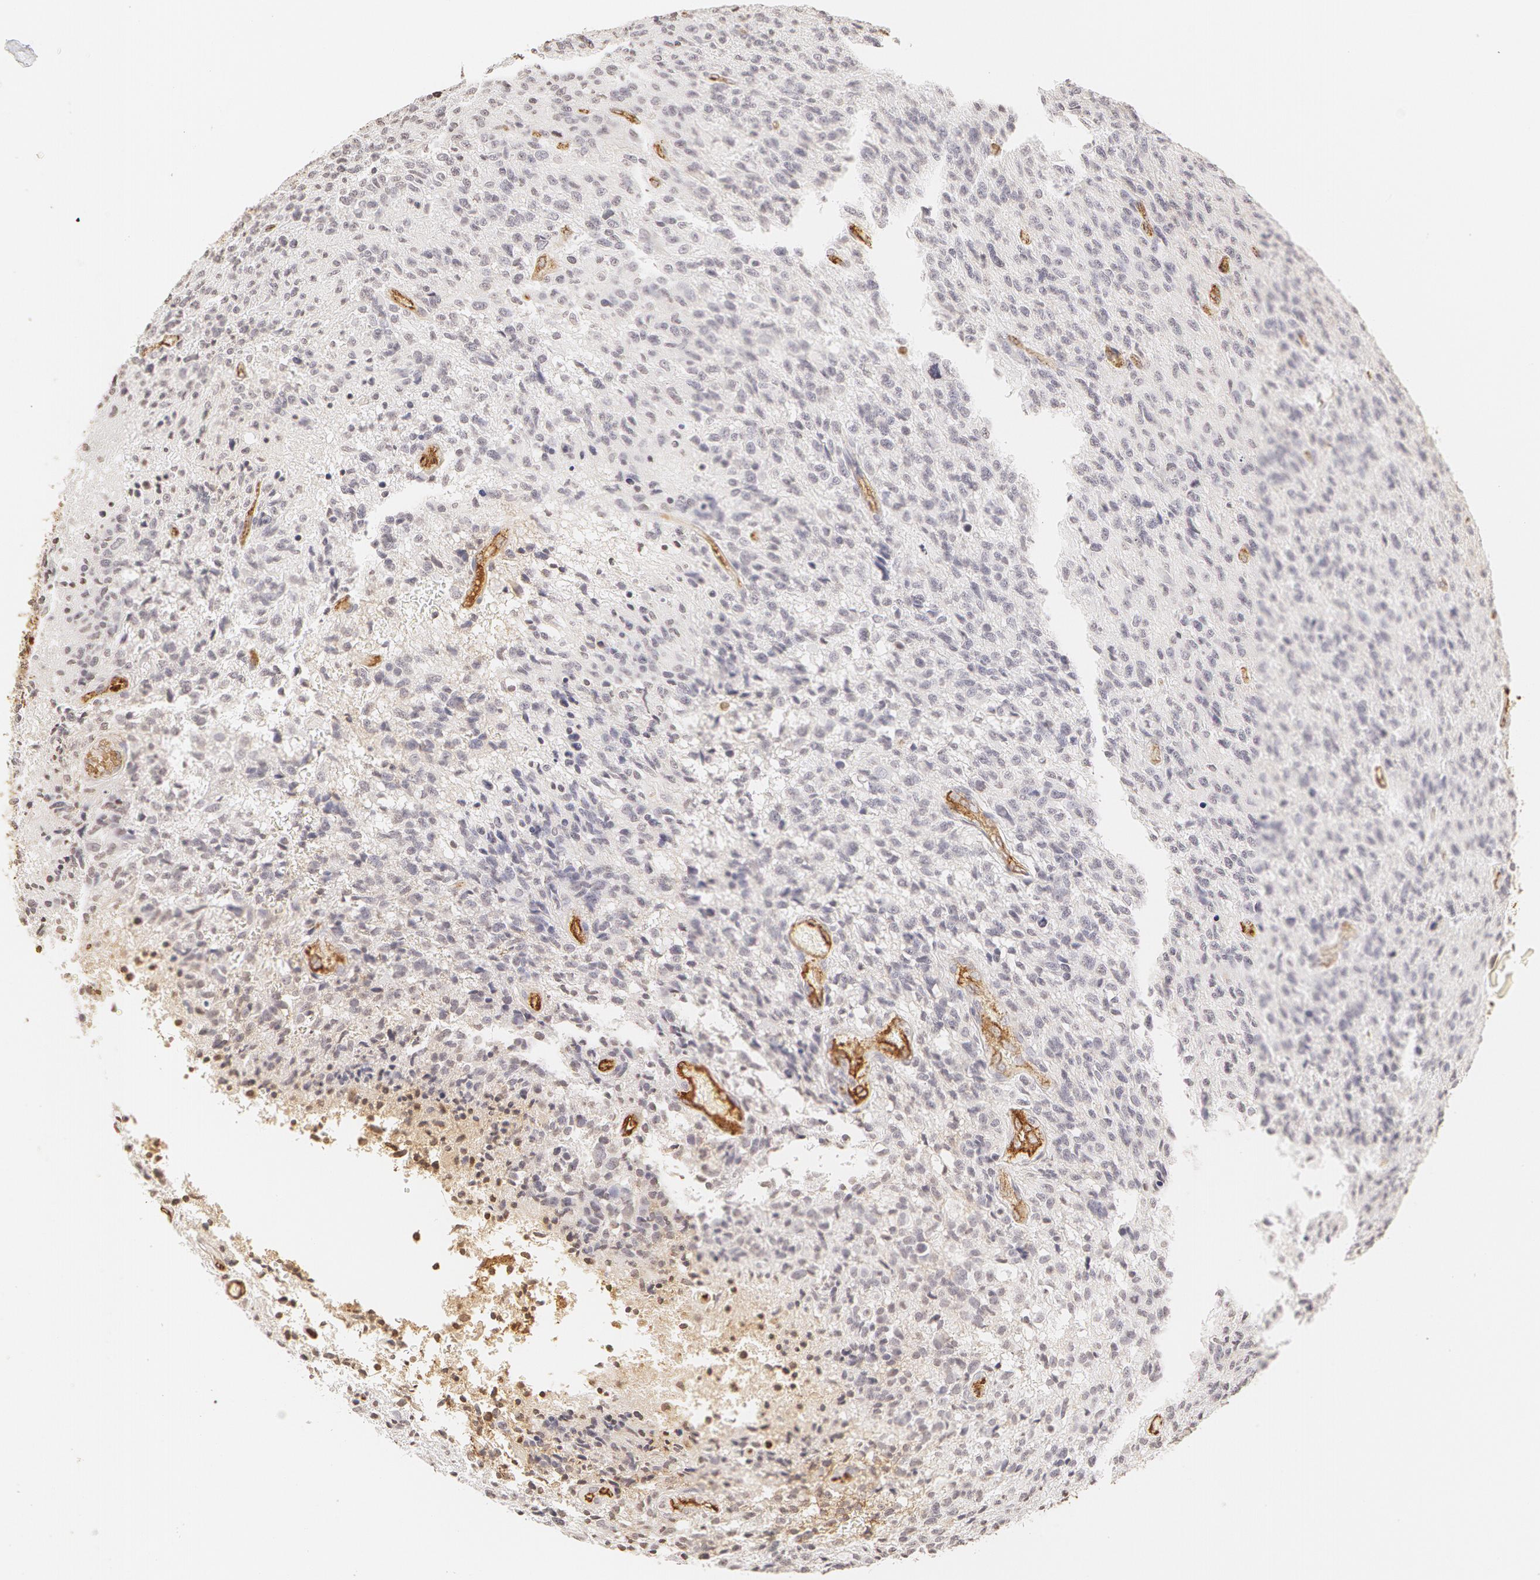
{"staining": {"intensity": "negative", "quantity": "none", "location": "none"}, "tissue": "glioma", "cell_type": "Tumor cells", "image_type": "cancer", "snomed": [{"axis": "morphology", "description": "Glioma, malignant, High grade"}, {"axis": "topography", "description": "Brain"}], "caption": "Tumor cells show no significant protein staining in malignant high-grade glioma.", "gene": "VWF", "patient": {"sex": "male", "age": 36}}